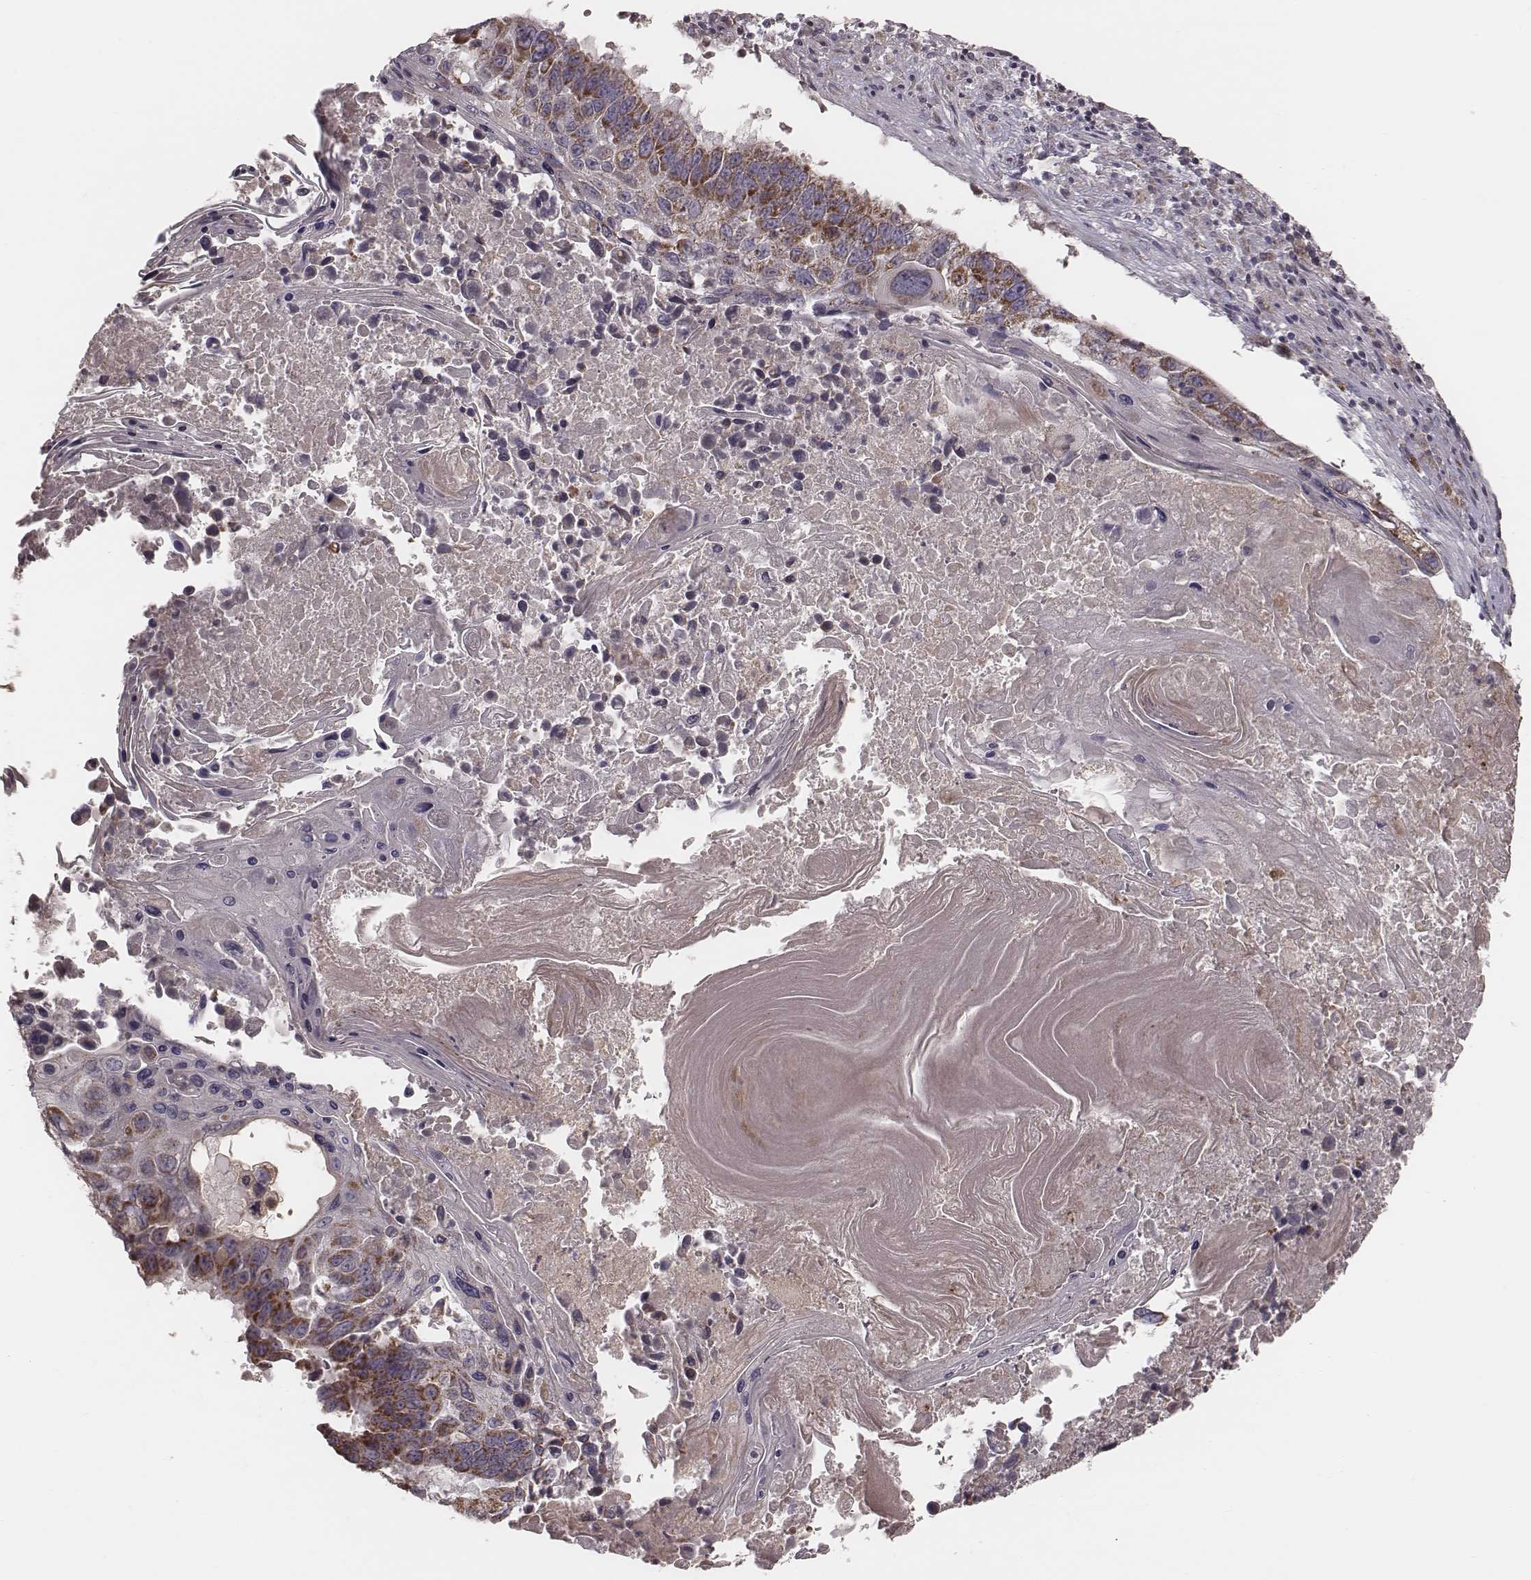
{"staining": {"intensity": "moderate", "quantity": "25%-75%", "location": "cytoplasmic/membranous"}, "tissue": "lung cancer", "cell_type": "Tumor cells", "image_type": "cancer", "snomed": [{"axis": "morphology", "description": "Squamous cell carcinoma, NOS"}, {"axis": "topography", "description": "Lung"}], "caption": "The micrograph shows a brown stain indicating the presence of a protein in the cytoplasmic/membranous of tumor cells in lung cancer (squamous cell carcinoma). Ihc stains the protein in brown and the nuclei are stained blue.", "gene": "MRPS27", "patient": {"sex": "male", "age": 73}}